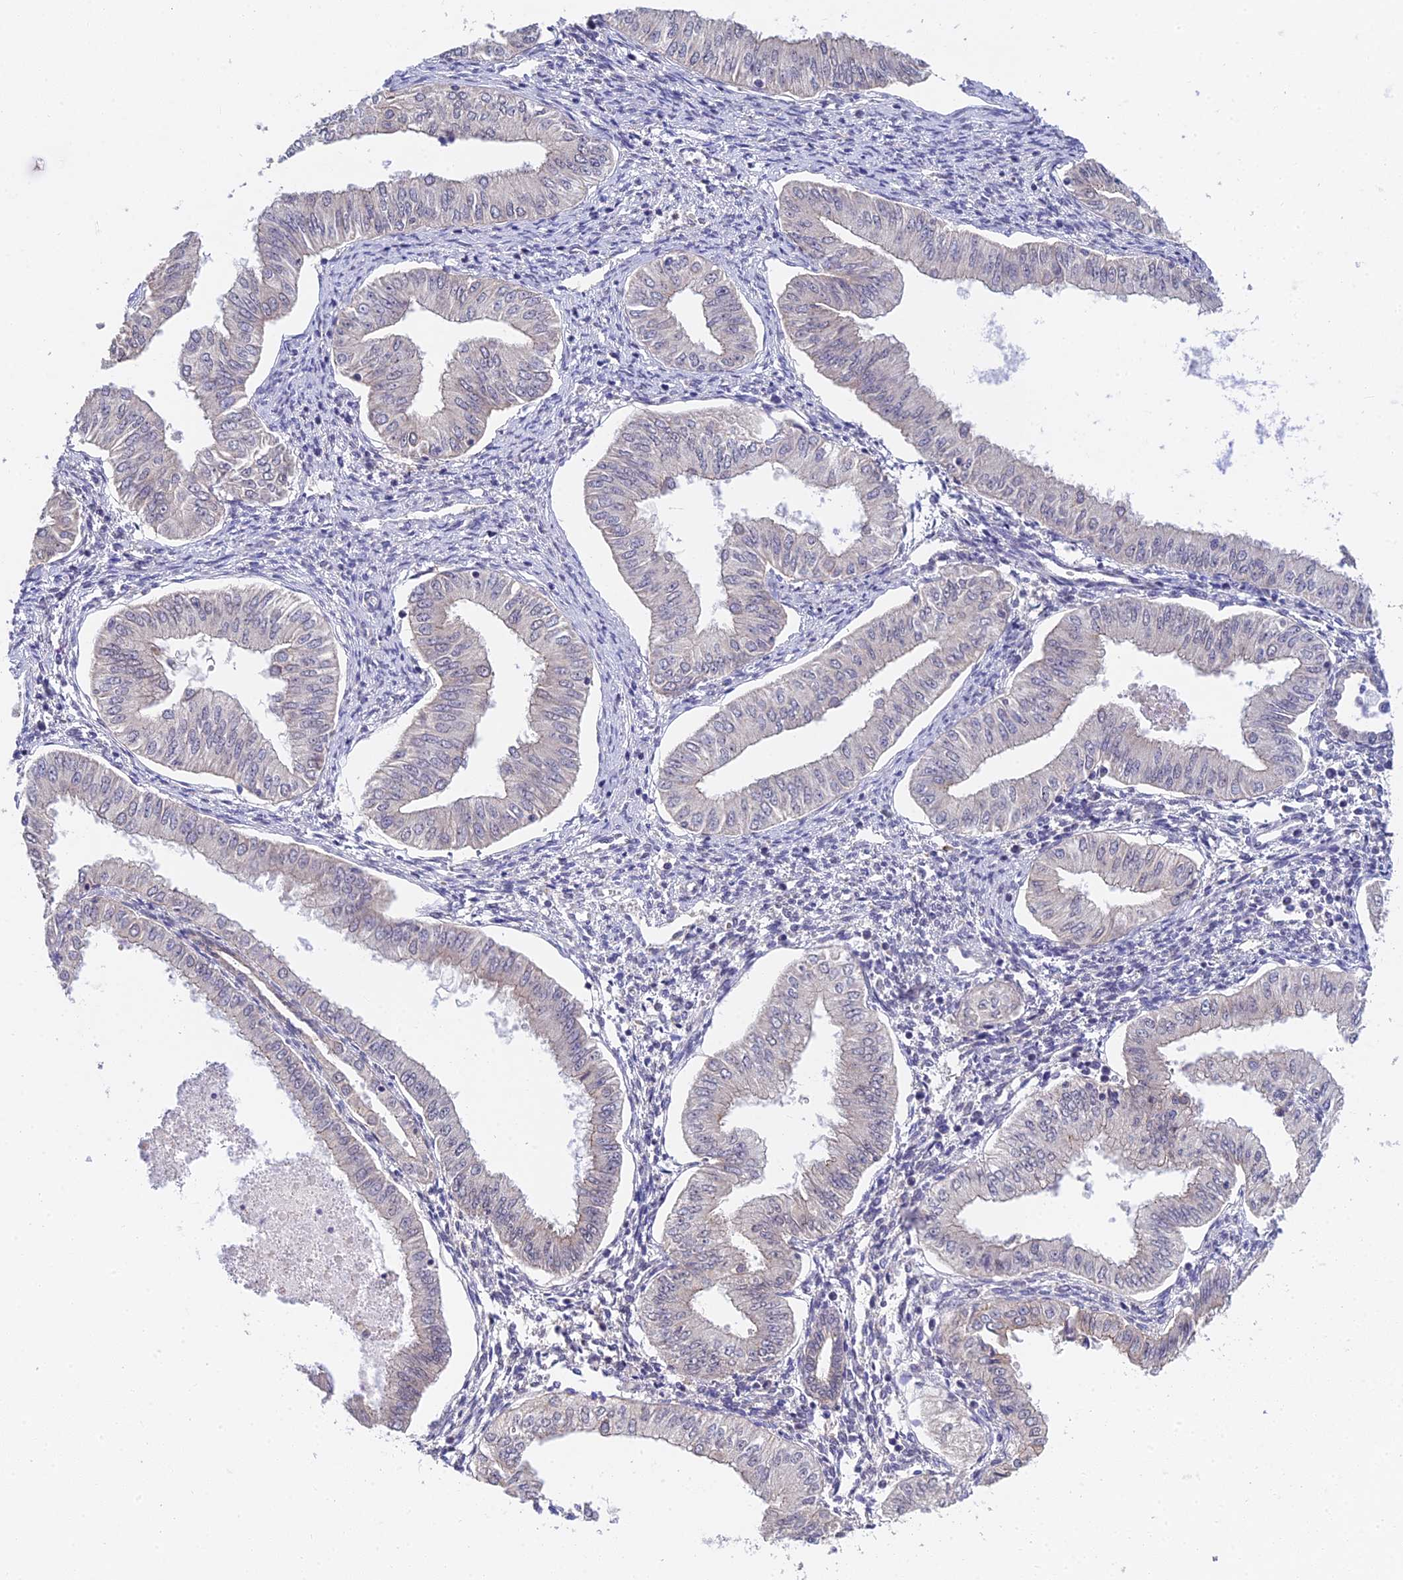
{"staining": {"intensity": "negative", "quantity": "none", "location": "none"}, "tissue": "endometrial cancer", "cell_type": "Tumor cells", "image_type": "cancer", "snomed": [{"axis": "morphology", "description": "Normal tissue, NOS"}, {"axis": "morphology", "description": "Adenocarcinoma, NOS"}, {"axis": "topography", "description": "Endometrium"}], "caption": "Tumor cells are negative for brown protein staining in endometrial adenocarcinoma.", "gene": "HOXB1", "patient": {"sex": "female", "age": 53}}